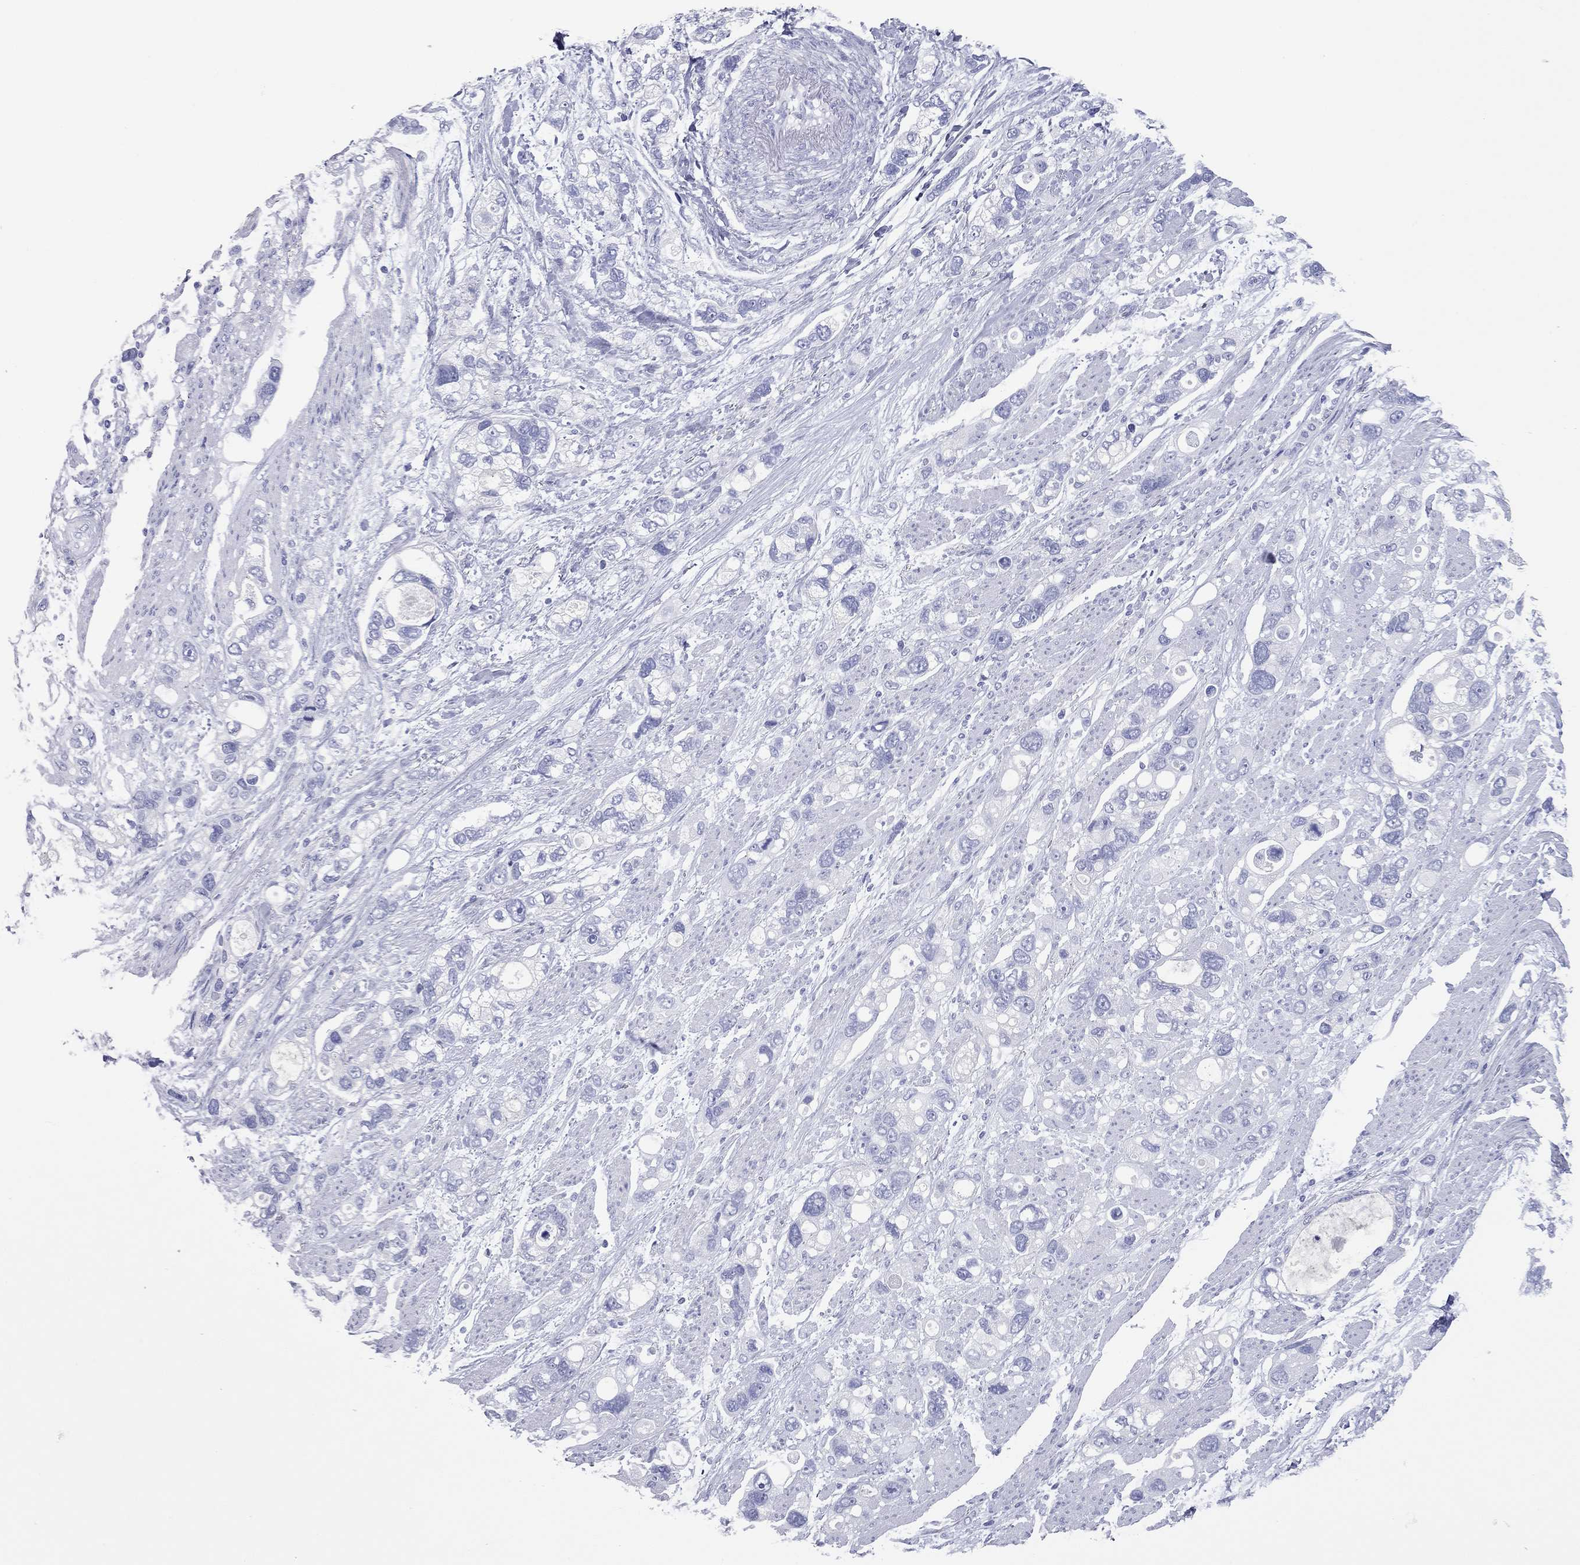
{"staining": {"intensity": "negative", "quantity": "none", "location": "none"}, "tissue": "stomach cancer", "cell_type": "Tumor cells", "image_type": "cancer", "snomed": [{"axis": "morphology", "description": "Adenocarcinoma, NOS"}, {"axis": "topography", "description": "Stomach, upper"}], "caption": "Stomach cancer was stained to show a protein in brown. There is no significant positivity in tumor cells. (Stains: DAB (3,3'-diaminobenzidine) immunohistochemistry with hematoxylin counter stain, Microscopy: brightfield microscopy at high magnification).", "gene": "VSIG10", "patient": {"sex": "female", "age": 81}}